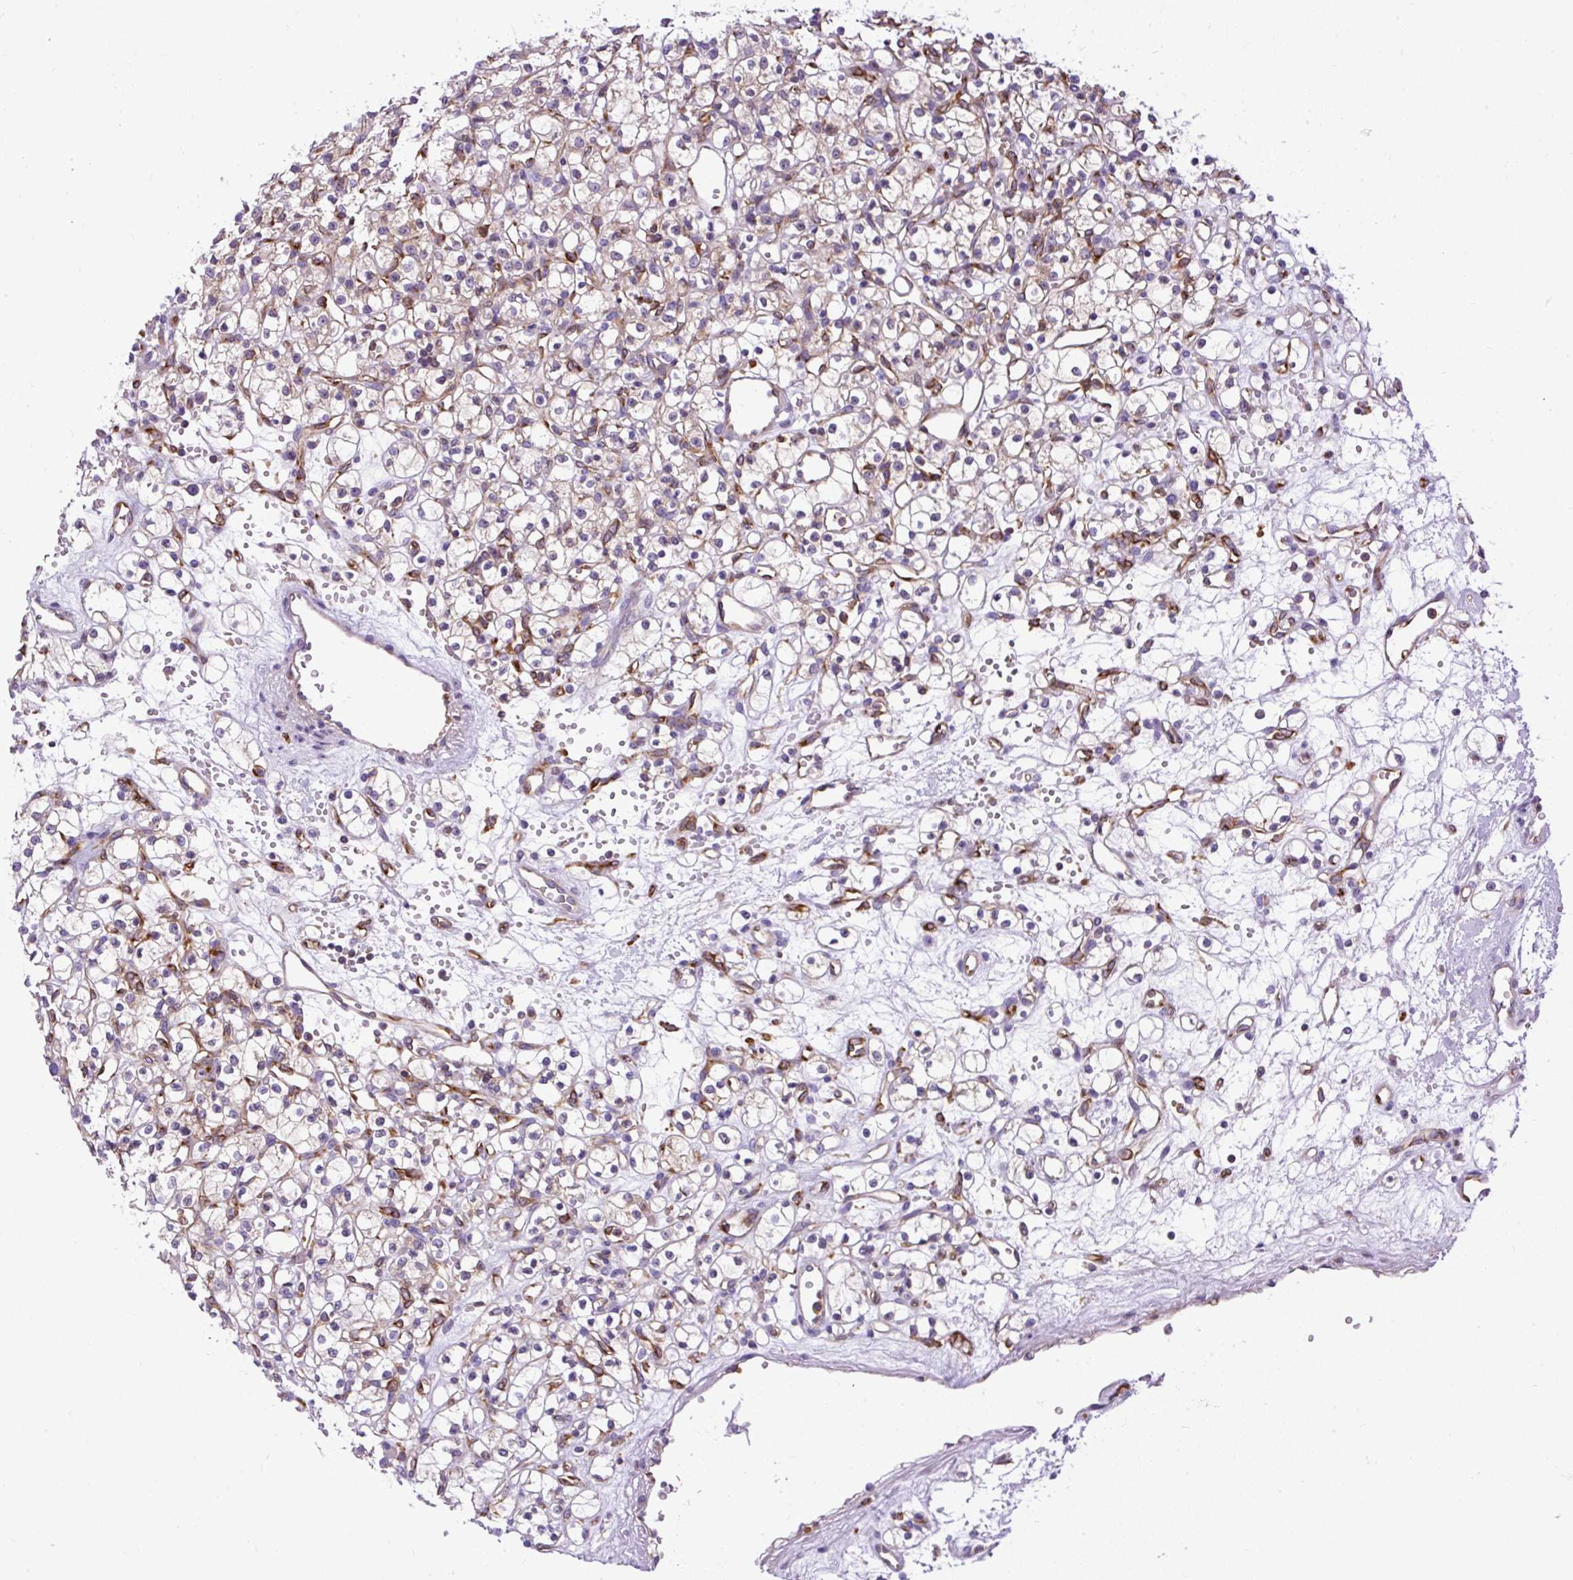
{"staining": {"intensity": "weak", "quantity": "25%-75%", "location": "cytoplasmic/membranous"}, "tissue": "renal cancer", "cell_type": "Tumor cells", "image_type": "cancer", "snomed": [{"axis": "morphology", "description": "Adenocarcinoma, NOS"}, {"axis": "topography", "description": "Kidney"}], "caption": "Immunohistochemical staining of renal cancer (adenocarcinoma) exhibits low levels of weak cytoplasmic/membranous protein staining in approximately 25%-75% of tumor cells.", "gene": "MAP1S", "patient": {"sex": "female", "age": 59}}